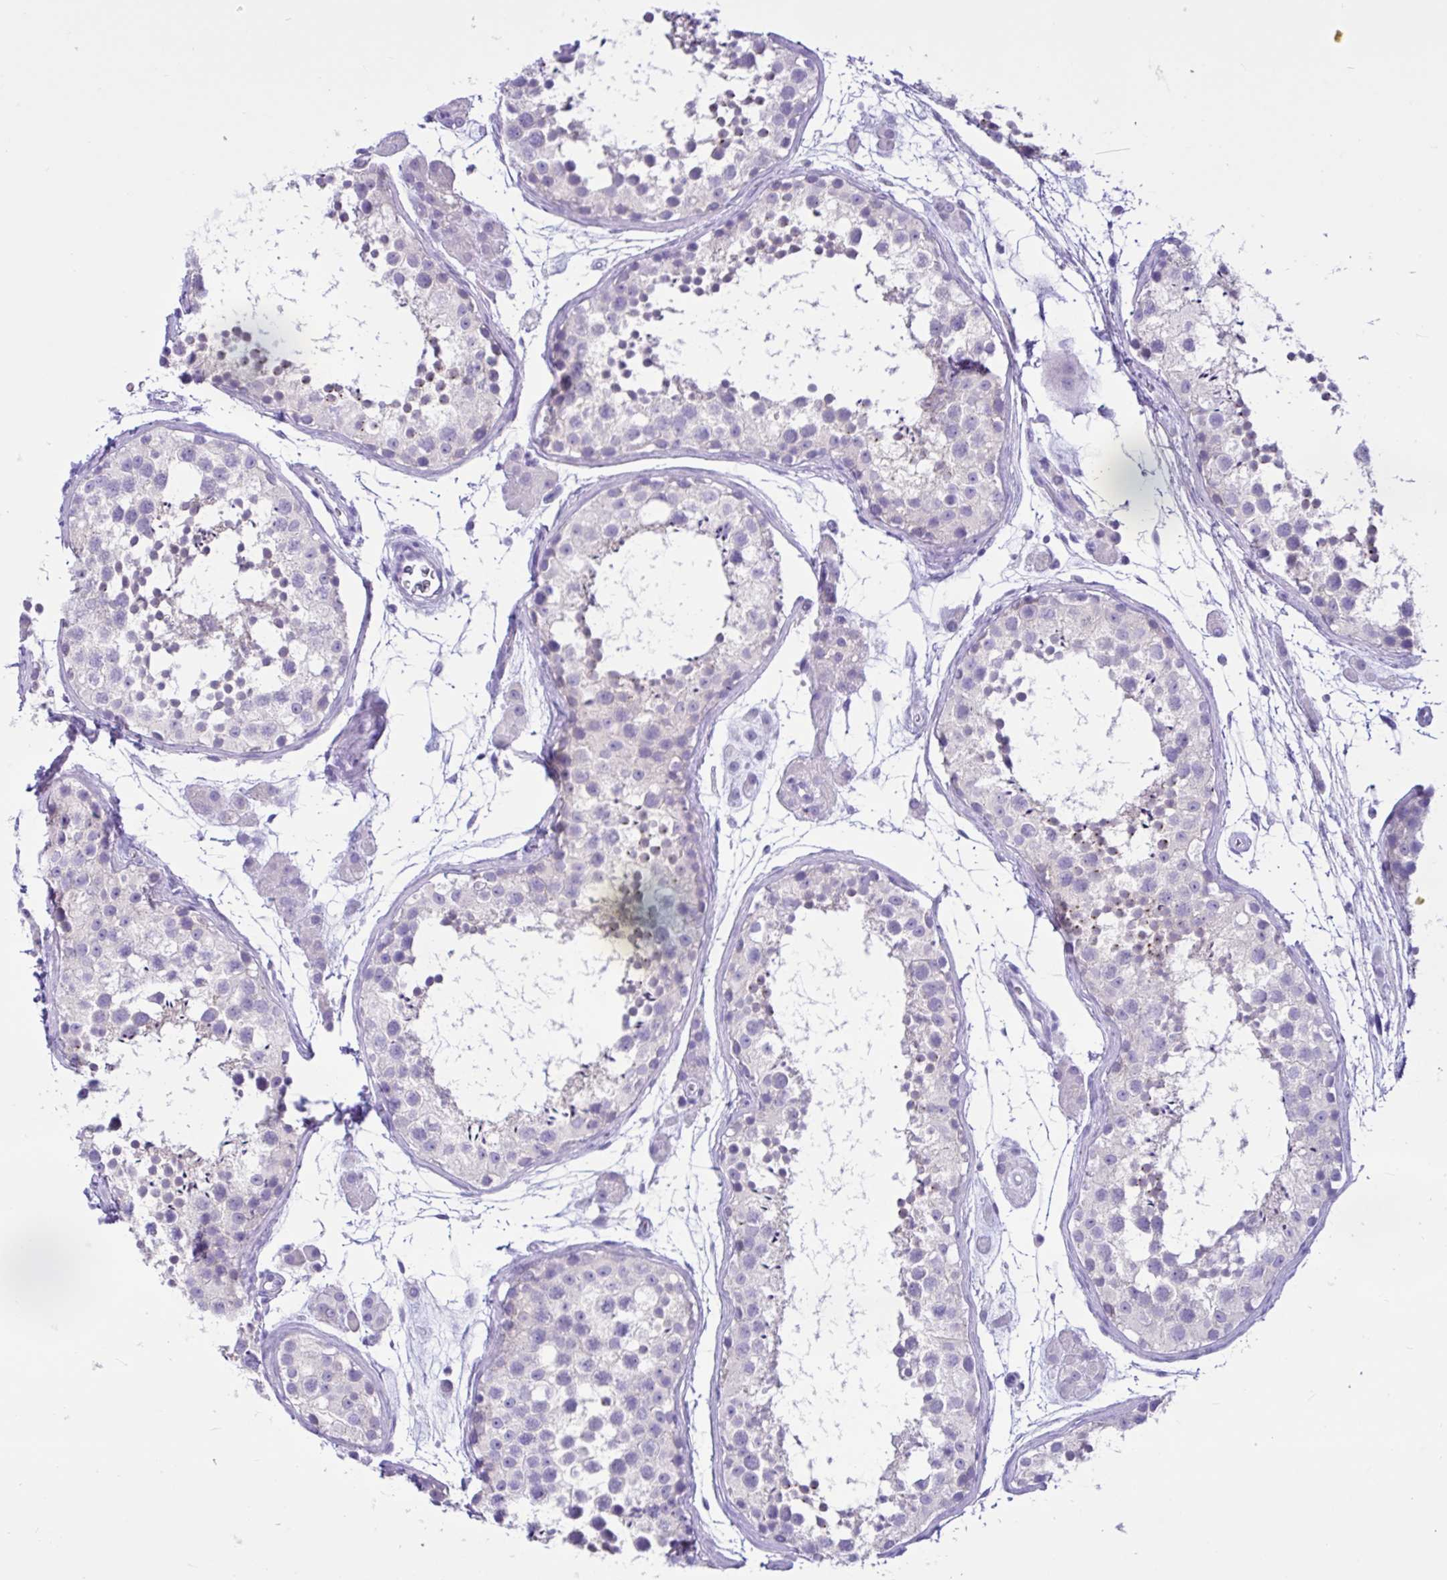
{"staining": {"intensity": "negative", "quantity": "none", "location": "none"}, "tissue": "testis", "cell_type": "Cells in seminiferous ducts", "image_type": "normal", "snomed": [{"axis": "morphology", "description": "Normal tissue, NOS"}, {"axis": "topography", "description": "Testis"}], "caption": "The histopathology image displays no significant expression in cells in seminiferous ducts of testis.", "gene": "CYP19A1", "patient": {"sex": "male", "age": 41}}